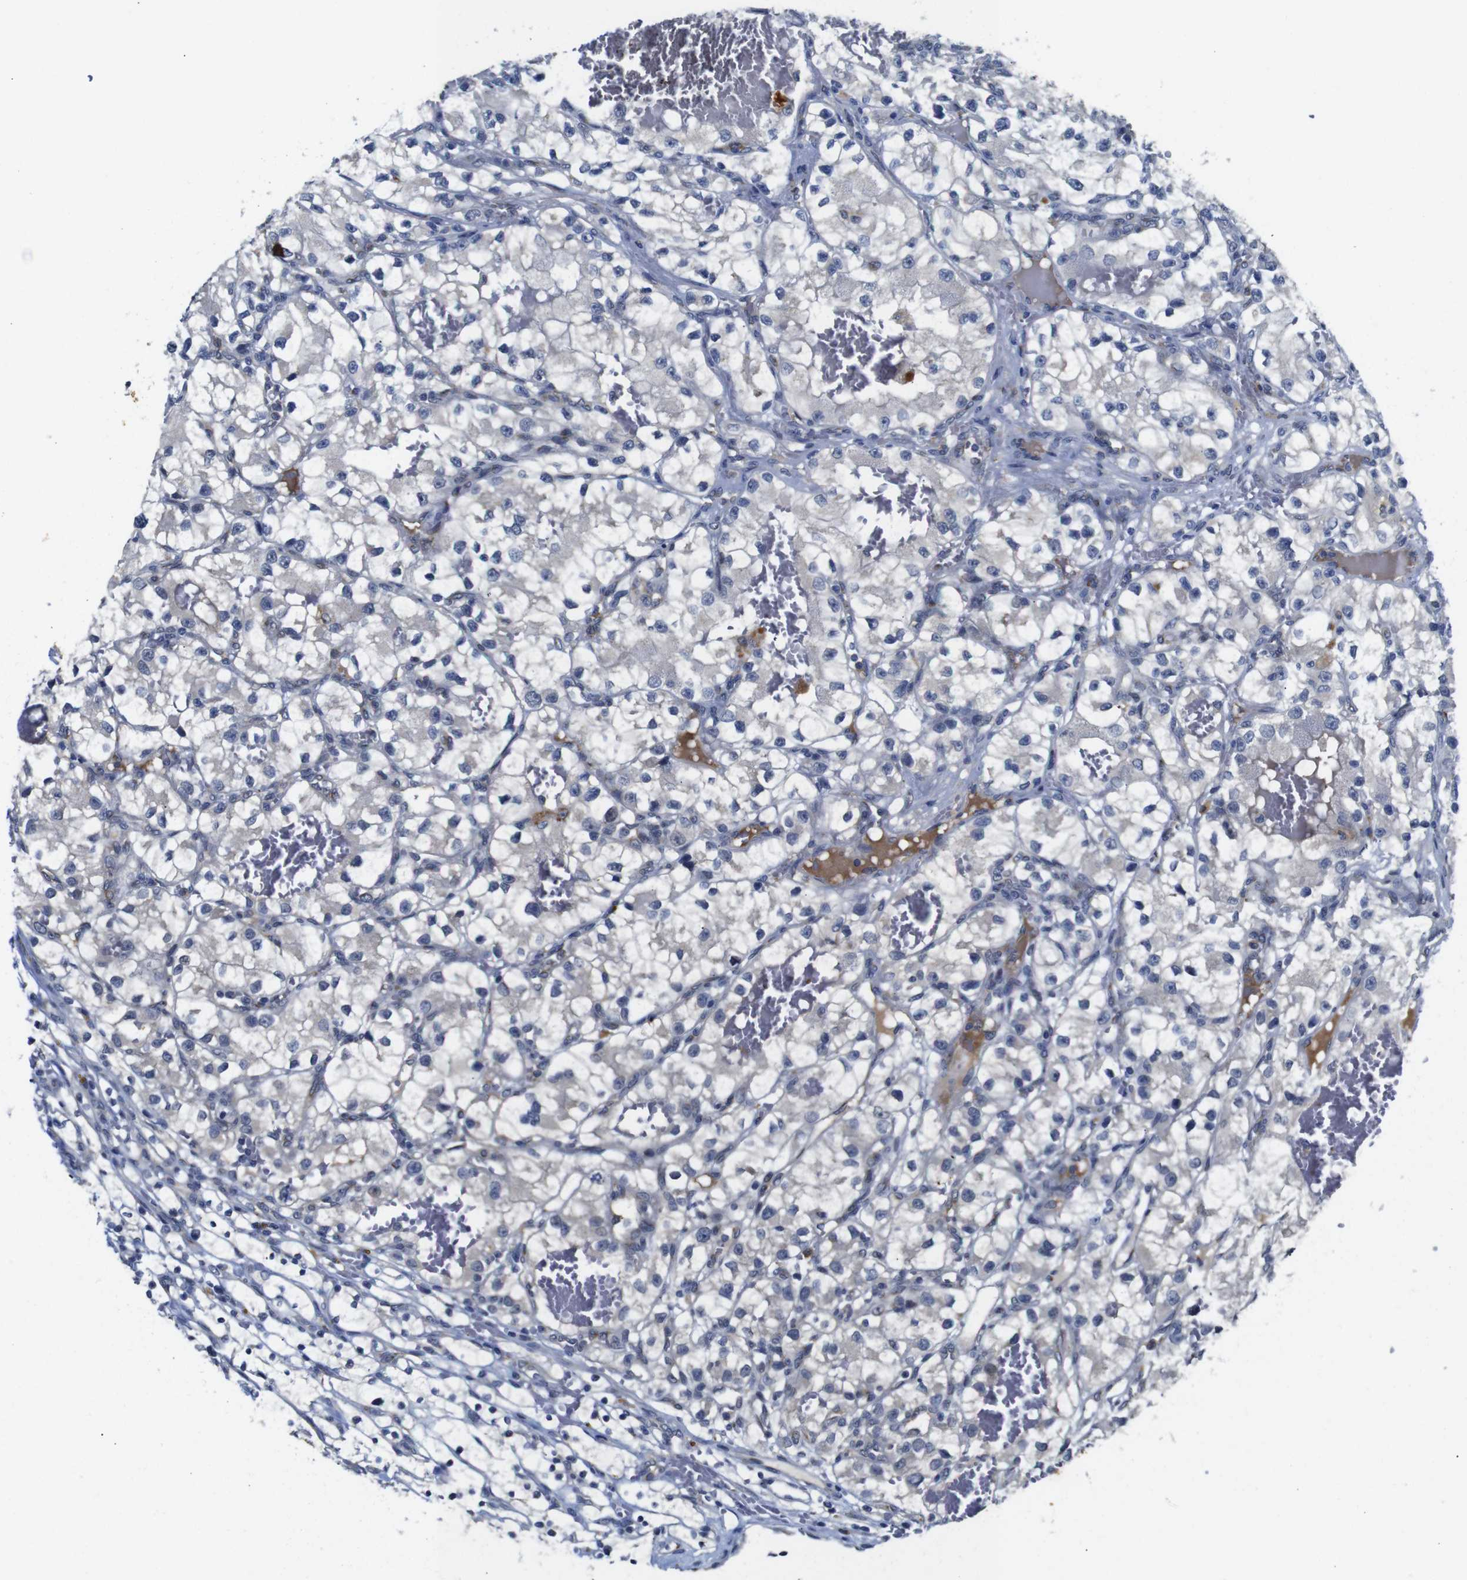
{"staining": {"intensity": "negative", "quantity": "none", "location": "none"}, "tissue": "renal cancer", "cell_type": "Tumor cells", "image_type": "cancer", "snomed": [{"axis": "morphology", "description": "Adenocarcinoma, NOS"}, {"axis": "topography", "description": "Kidney"}], "caption": "The immunohistochemistry photomicrograph has no significant positivity in tumor cells of adenocarcinoma (renal) tissue. Brightfield microscopy of immunohistochemistry stained with DAB (3,3'-diaminobenzidine) (brown) and hematoxylin (blue), captured at high magnification.", "gene": "FURIN", "patient": {"sex": "female", "age": 57}}